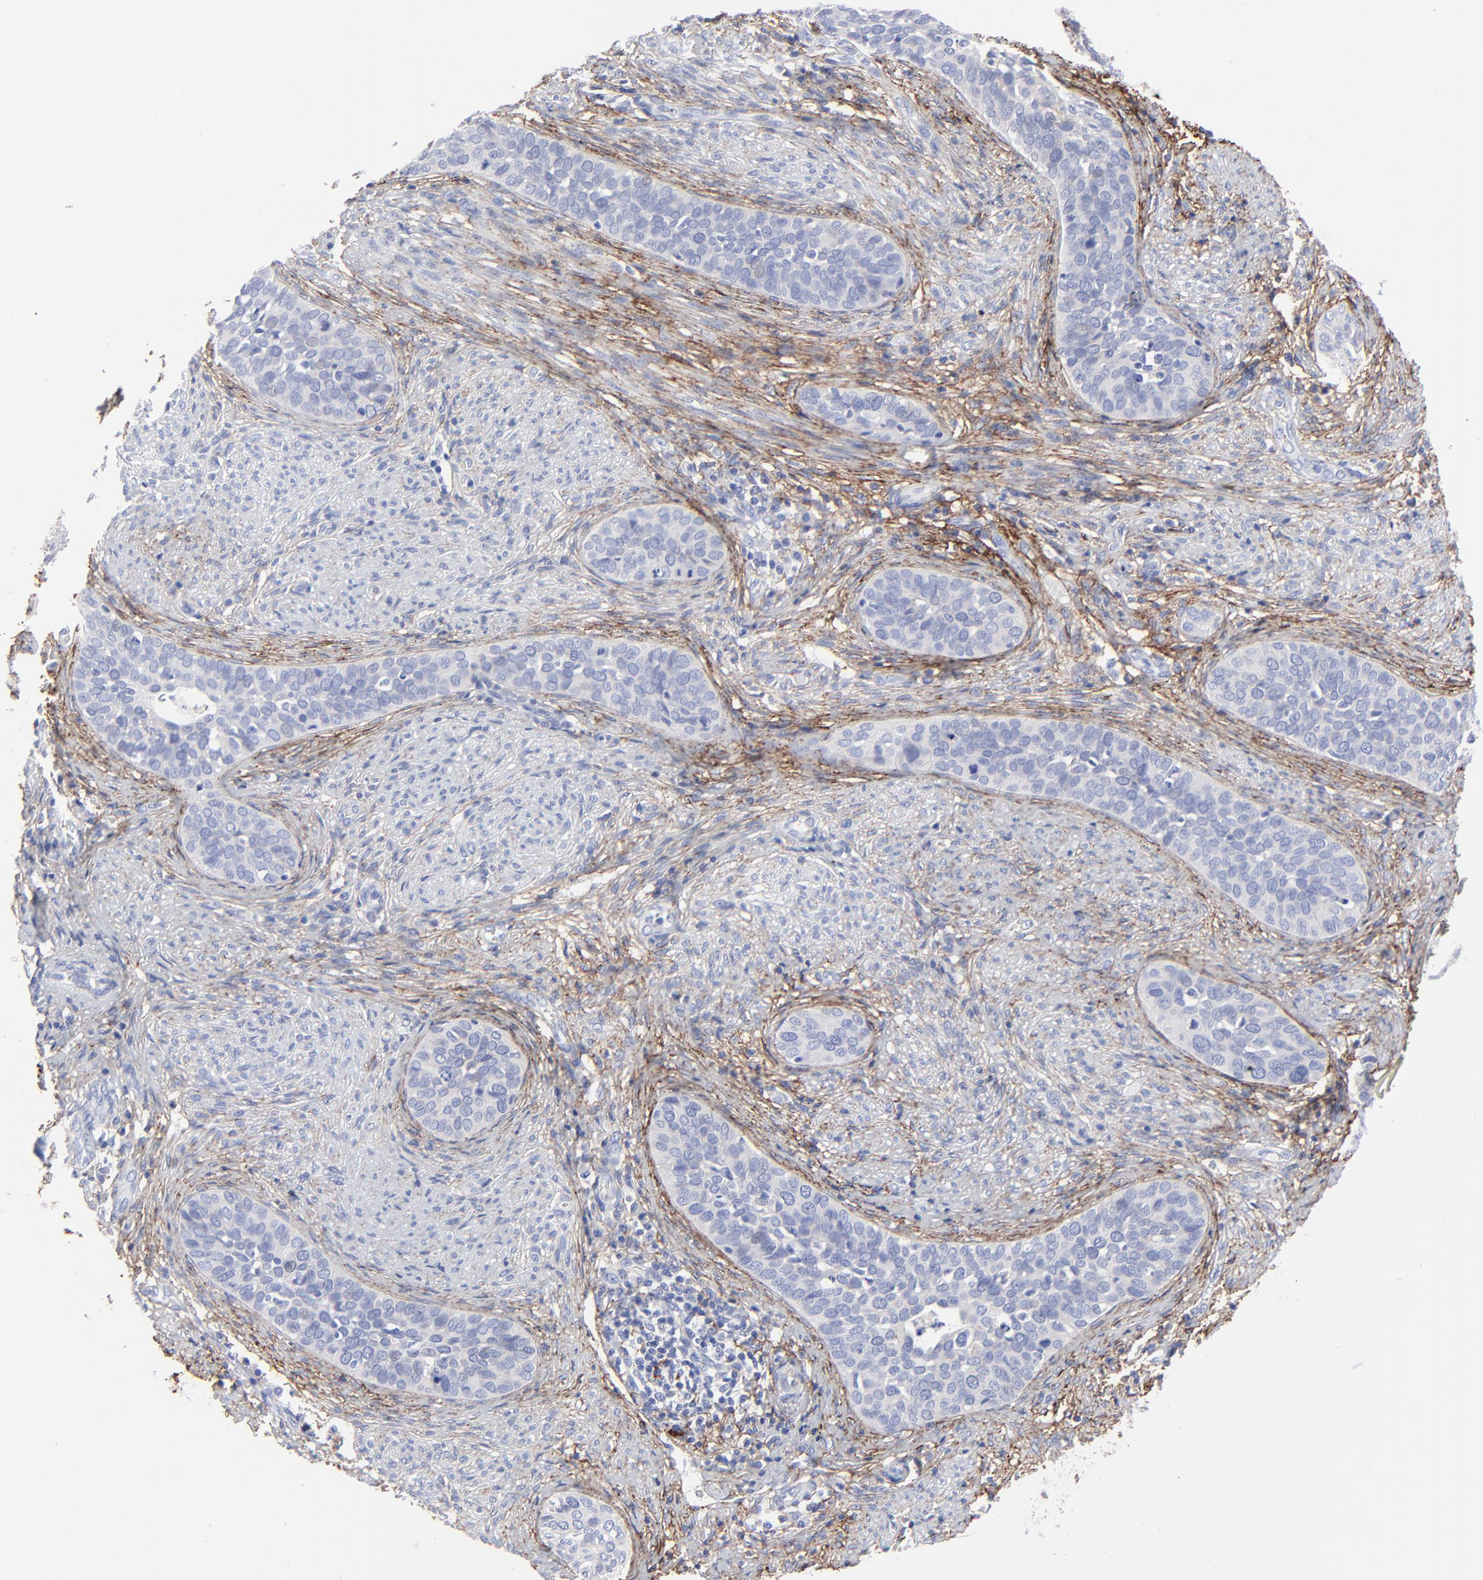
{"staining": {"intensity": "negative", "quantity": "none", "location": "none"}, "tissue": "cervical cancer", "cell_type": "Tumor cells", "image_type": "cancer", "snomed": [{"axis": "morphology", "description": "Squamous cell carcinoma, NOS"}, {"axis": "topography", "description": "Cervix"}], "caption": "This is an immunohistochemistry (IHC) micrograph of cervical cancer. There is no positivity in tumor cells.", "gene": "FBLN2", "patient": {"sex": "female", "age": 31}}